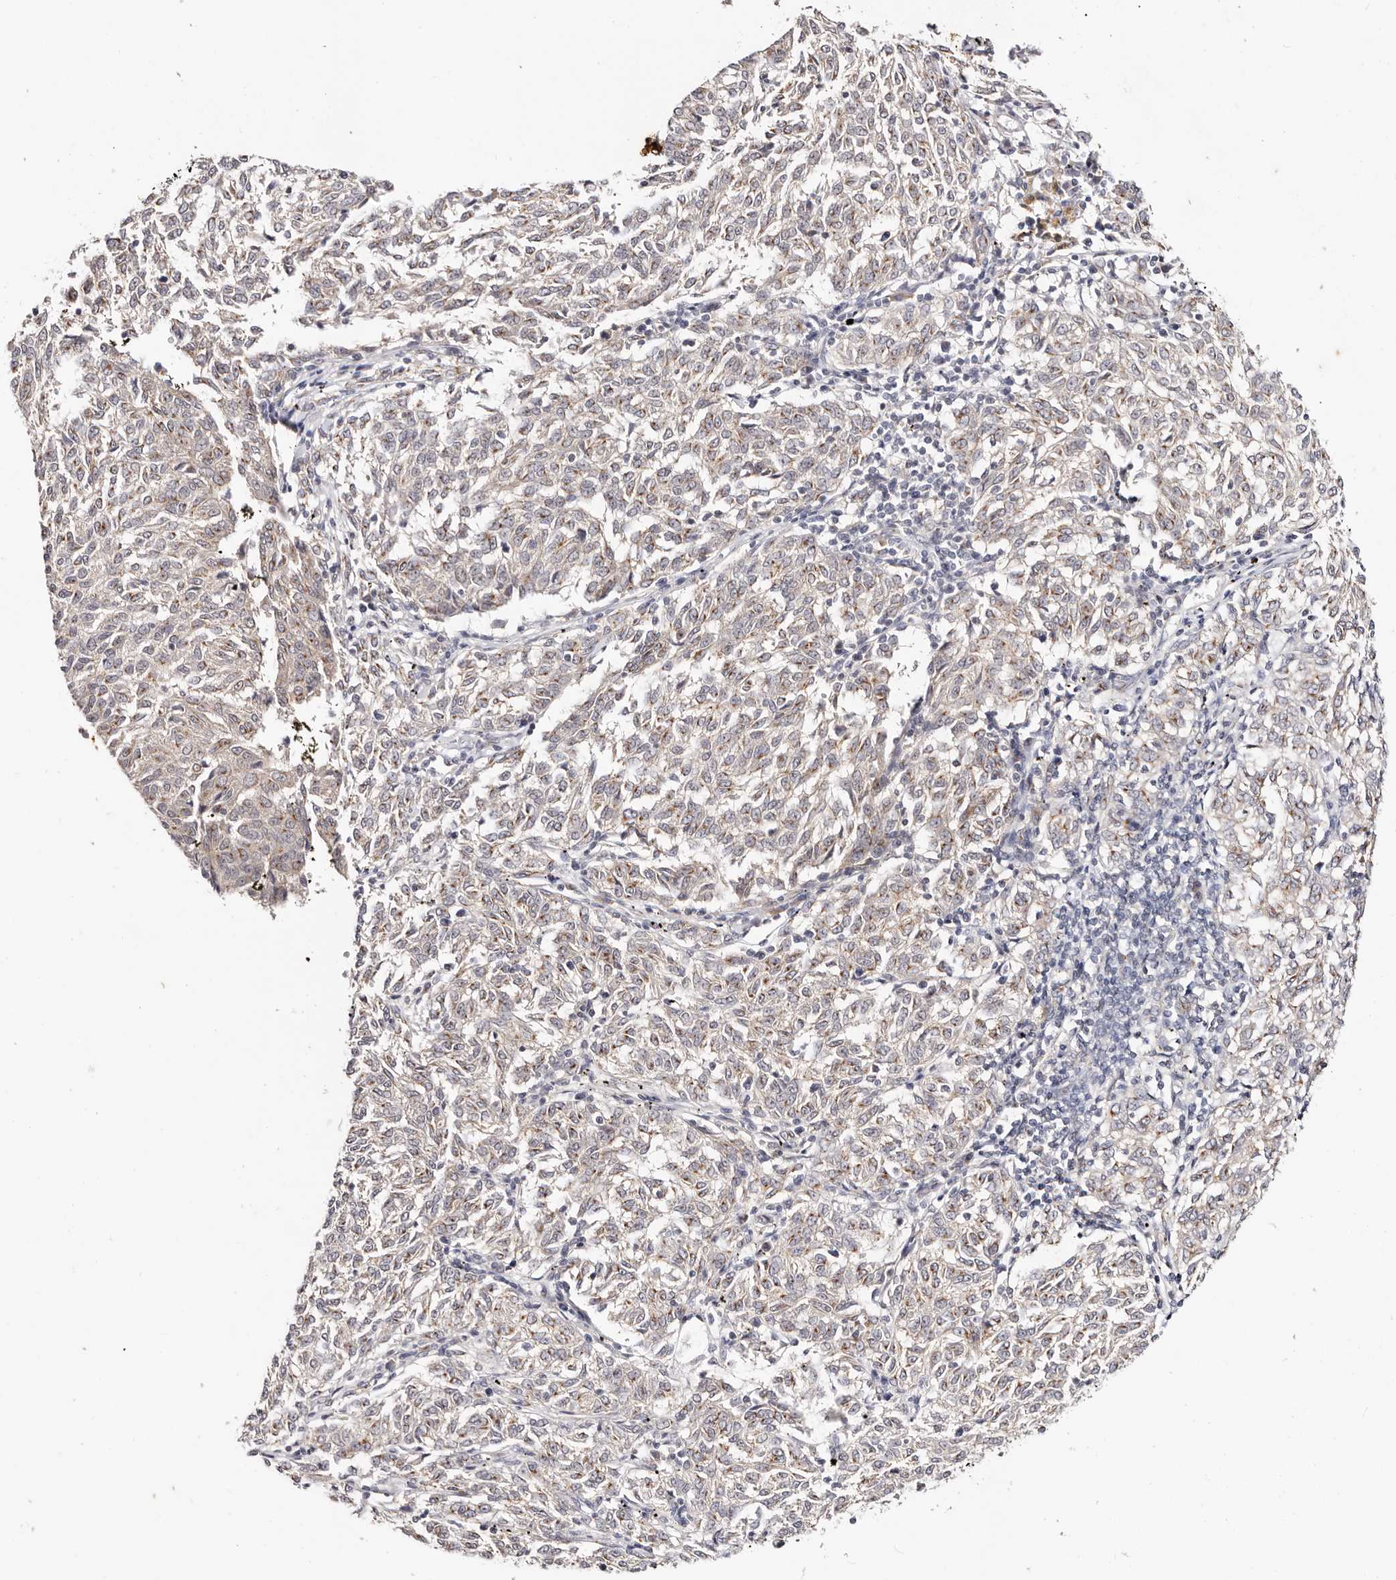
{"staining": {"intensity": "moderate", "quantity": ">75%", "location": "cytoplasmic/membranous"}, "tissue": "melanoma", "cell_type": "Tumor cells", "image_type": "cancer", "snomed": [{"axis": "morphology", "description": "Malignant melanoma, NOS"}, {"axis": "topography", "description": "Skin"}], "caption": "Melanoma stained with DAB immunohistochemistry displays medium levels of moderate cytoplasmic/membranous staining in about >75% of tumor cells.", "gene": "VIPAS39", "patient": {"sex": "female", "age": 72}}